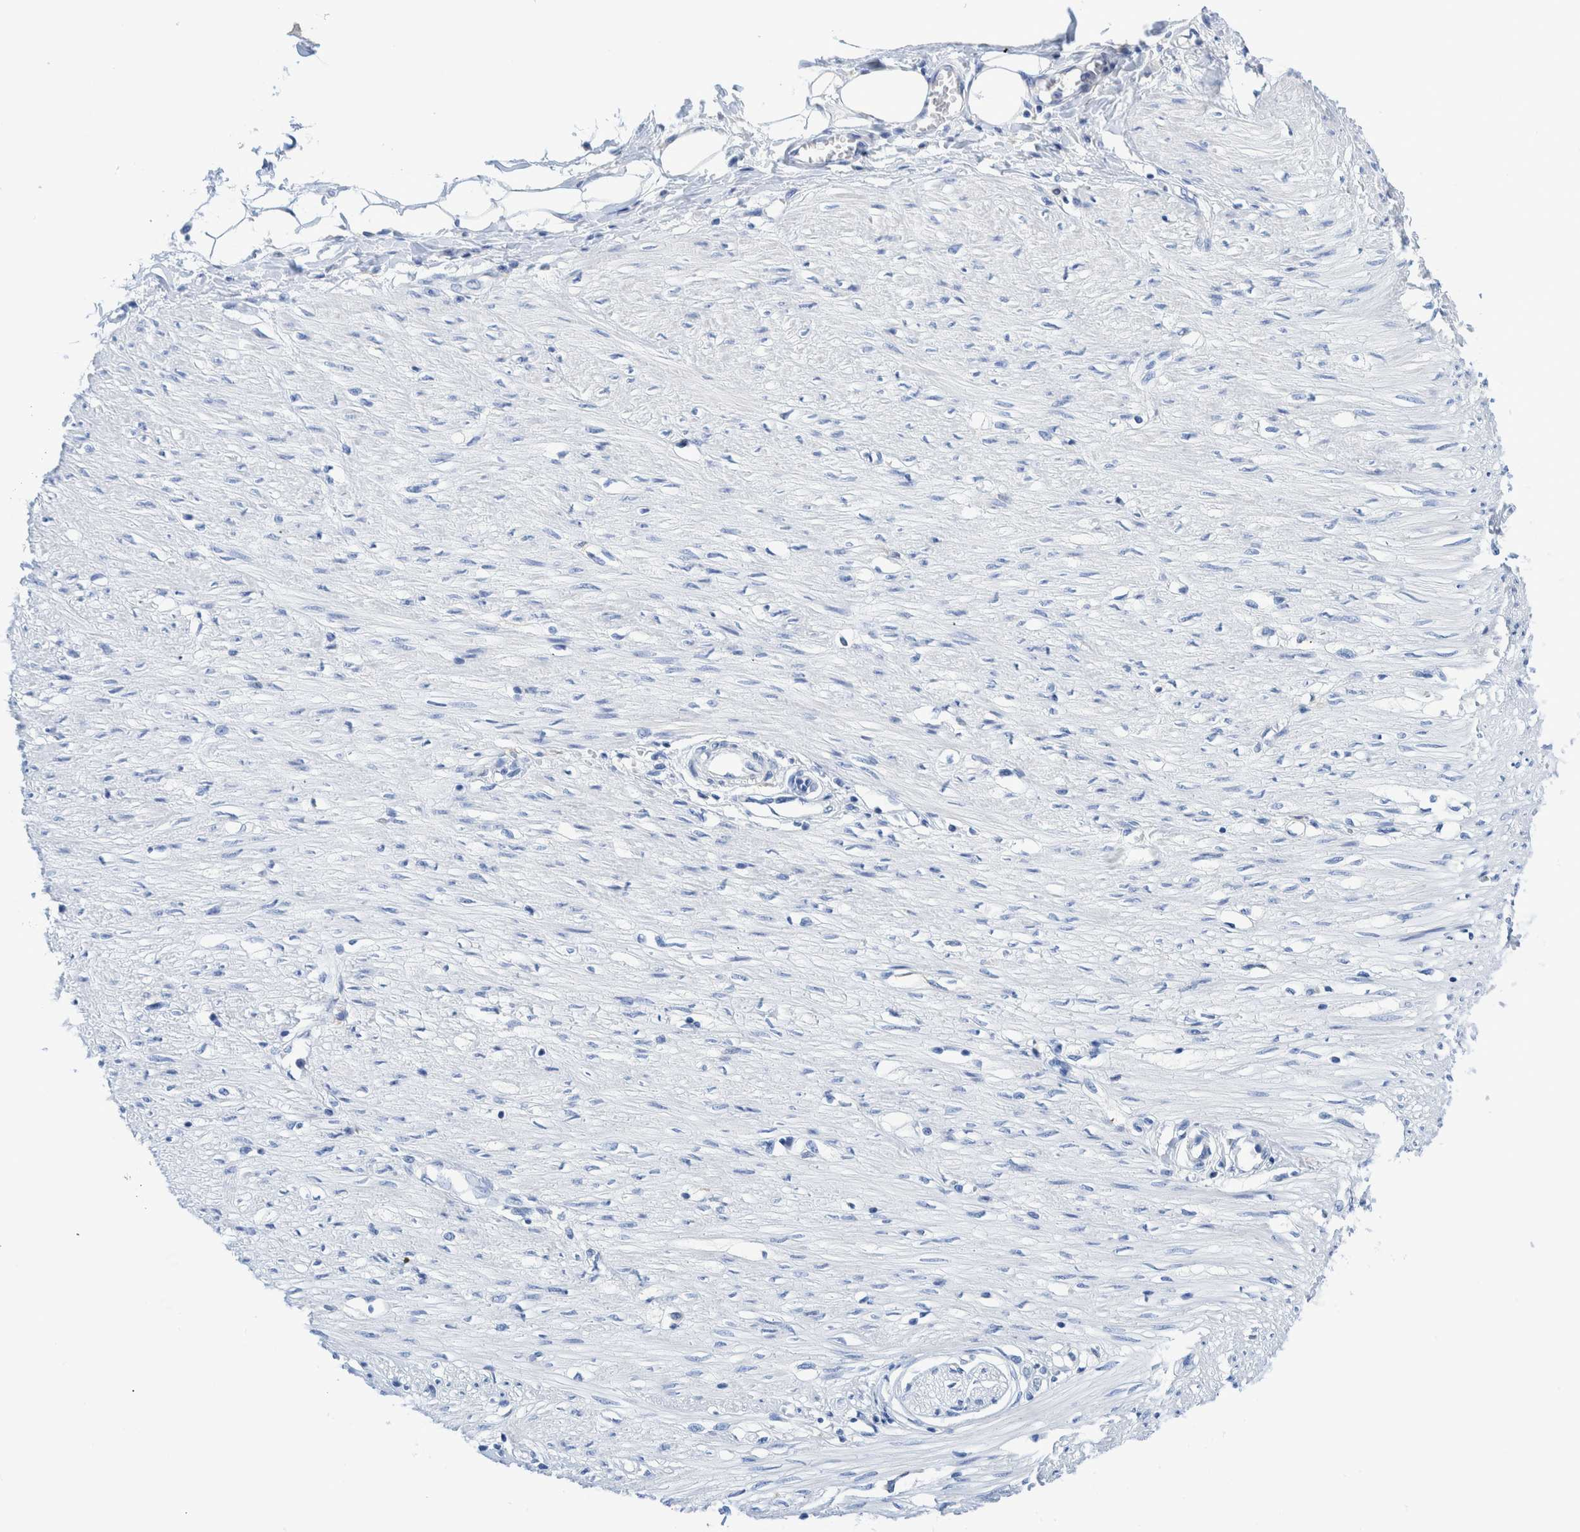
{"staining": {"intensity": "negative", "quantity": "none", "location": "none"}, "tissue": "adipose tissue", "cell_type": "Adipocytes", "image_type": "normal", "snomed": [{"axis": "morphology", "description": "Normal tissue, NOS"}, {"axis": "morphology", "description": "Adenocarcinoma, NOS"}, {"axis": "topography", "description": "Colon"}, {"axis": "topography", "description": "Peripheral nerve tissue"}], "caption": "This image is of unremarkable adipose tissue stained with immunohistochemistry (IHC) to label a protein in brown with the nuclei are counter-stained blue. There is no positivity in adipocytes.", "gene": "KRT14", "patient": {"sex": "male", "age": 14}}